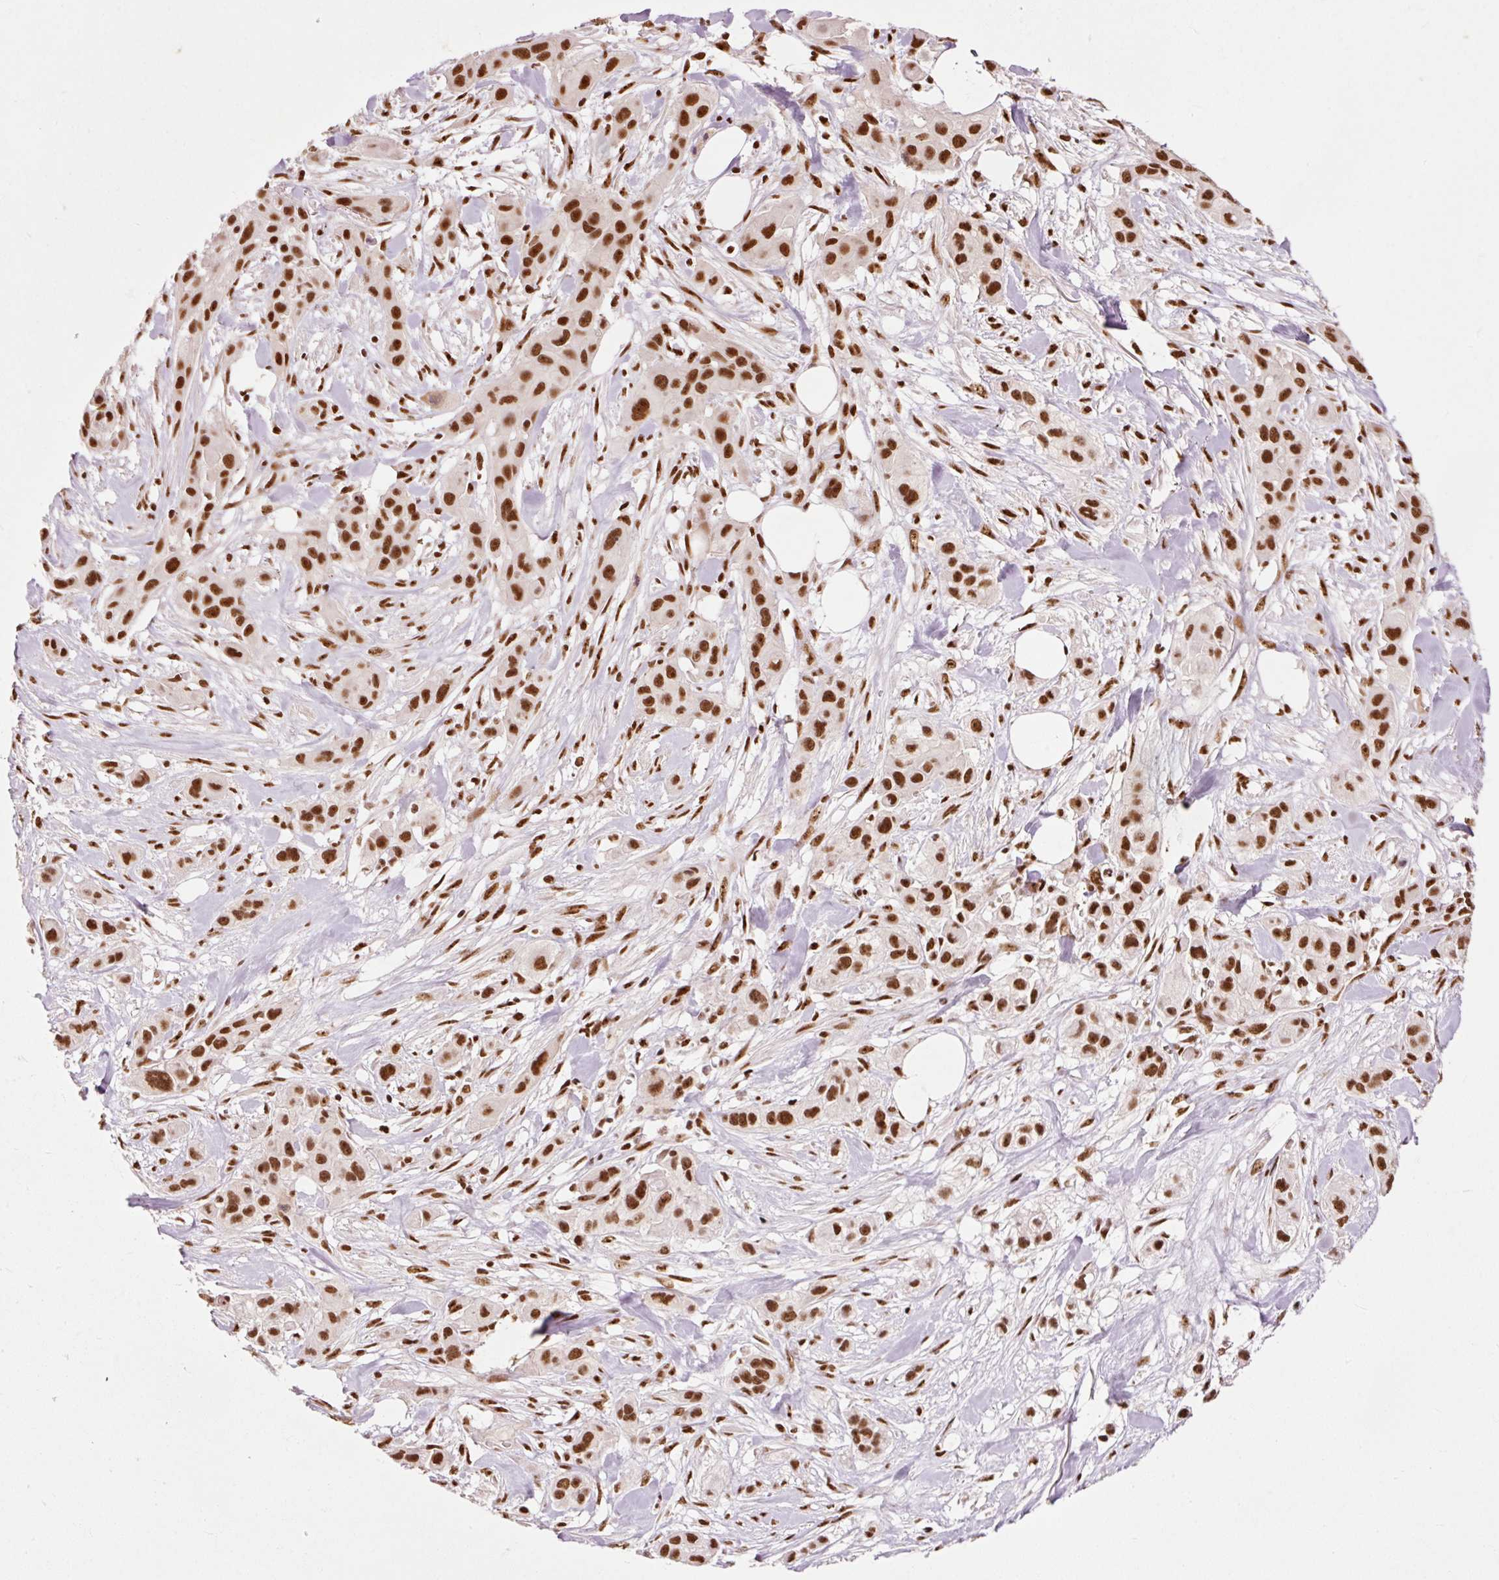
{"staining": {"intensity": "strong", "quantity": ">75%", "location": "nuclear"}, "tissue": "skin cancer", "cell_type": "Tumor cells", "image_type": "cancer", "snomed": [{"axis": "morphology", "description": "Squamous cell carcinoma, NOS"}, {"axis": "topography", "description": "Skin"}], "caption": "Protein staining by immunohistochemistry shows strong nuclear expression in approximately >75% of tumor cells in skin cancer.", "gene": "ZBTB44", "patient": {"sex": "male", "age": 63}}